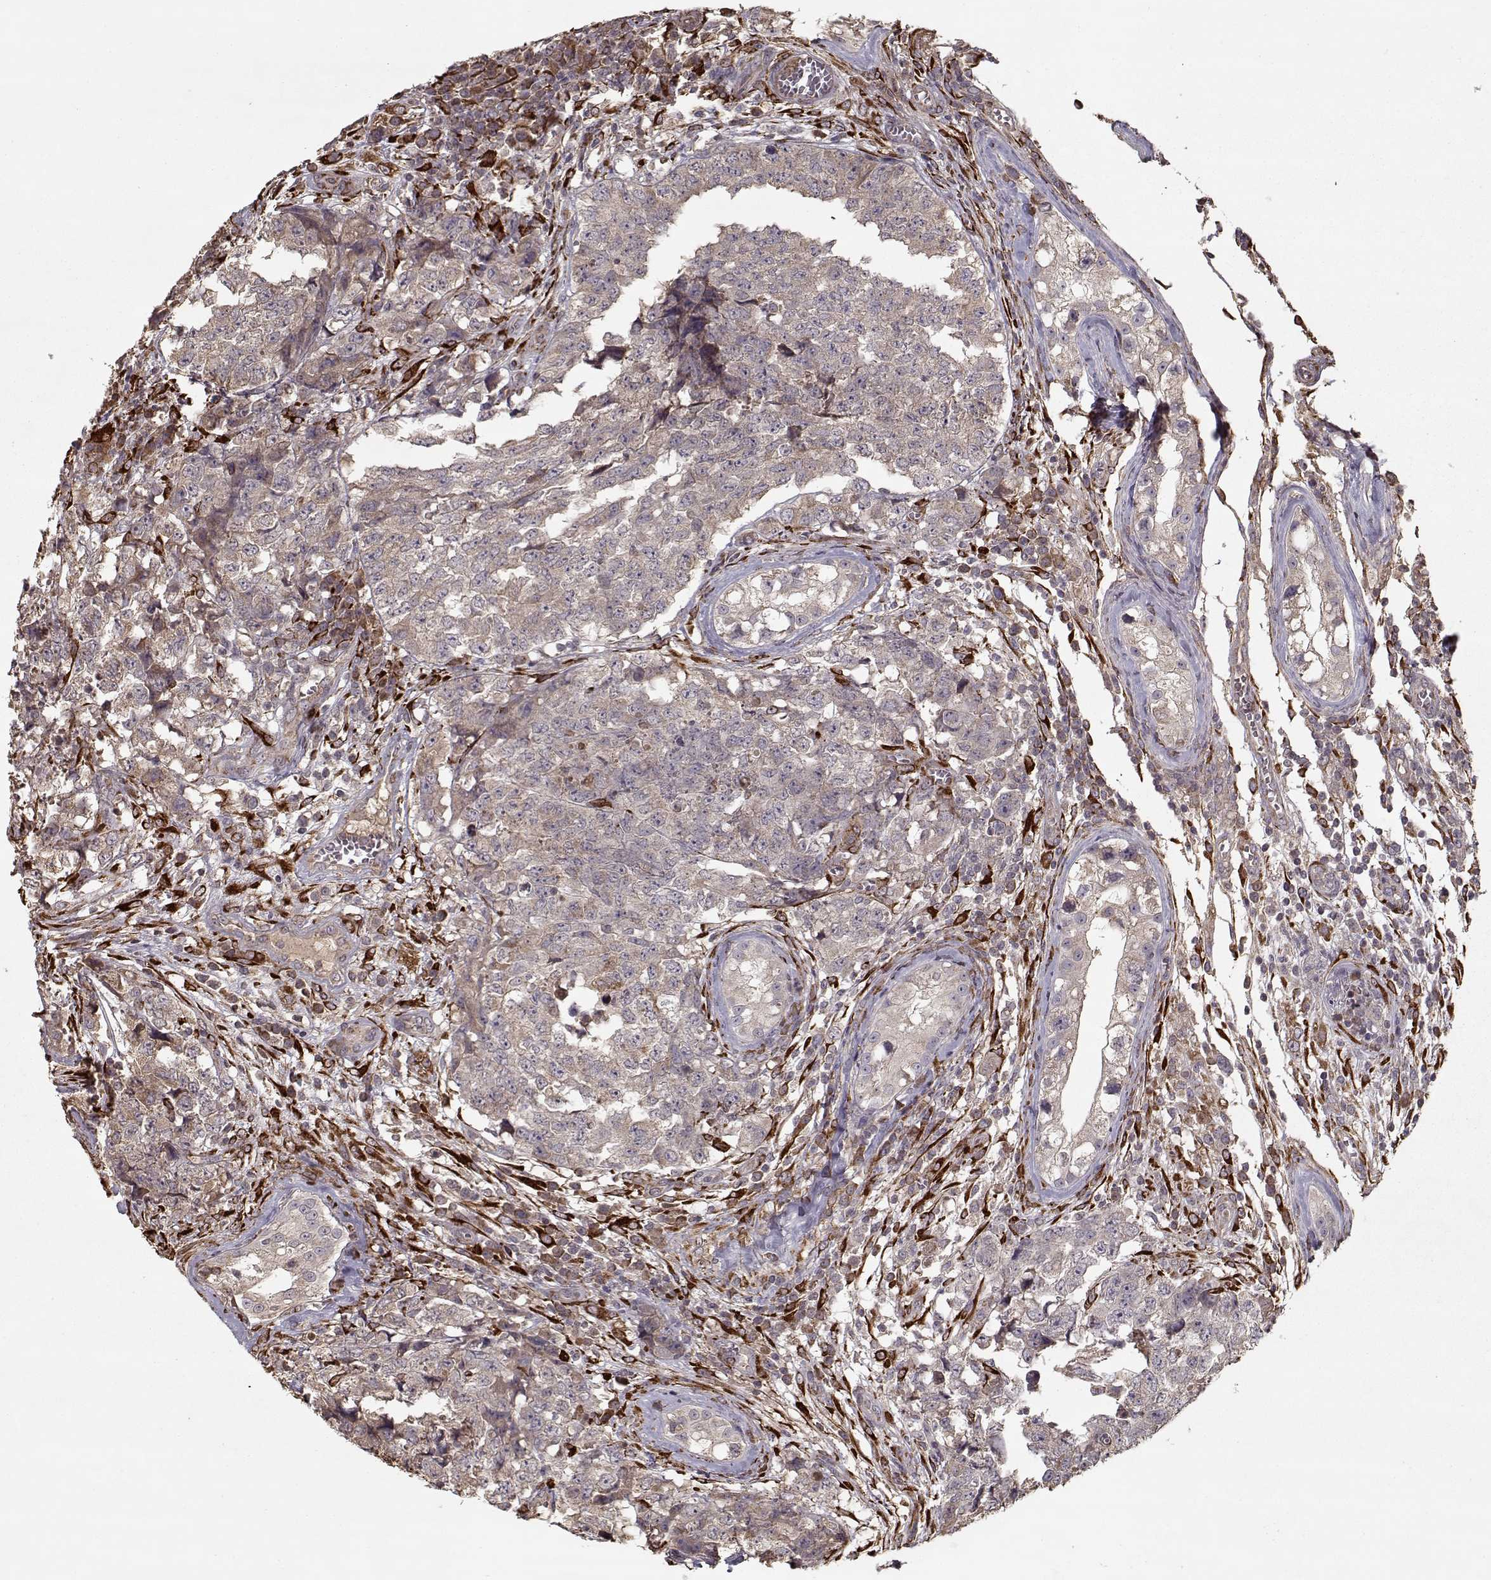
{"staining": {"intensity": "weak", "quantity": ">75%", "location": "cytoplasmic/membranous"}, "tissue": "testis cancer", "cell_type": "Tumor cells", "image_type": "cancer", "snomed": [{"axis": "morphology", "description": "Carcinoma, Embryonal, NOS"}, {"axis": "topography", "description": "Testis"}], "caption": "Embryonal carcinoma (testis) tissue shows weak cytoplasmic/membranous positivity in approximately >75% of tumor cells", "gene": "IMMP1L", "patient": {"sex": "male", "age": 23}}